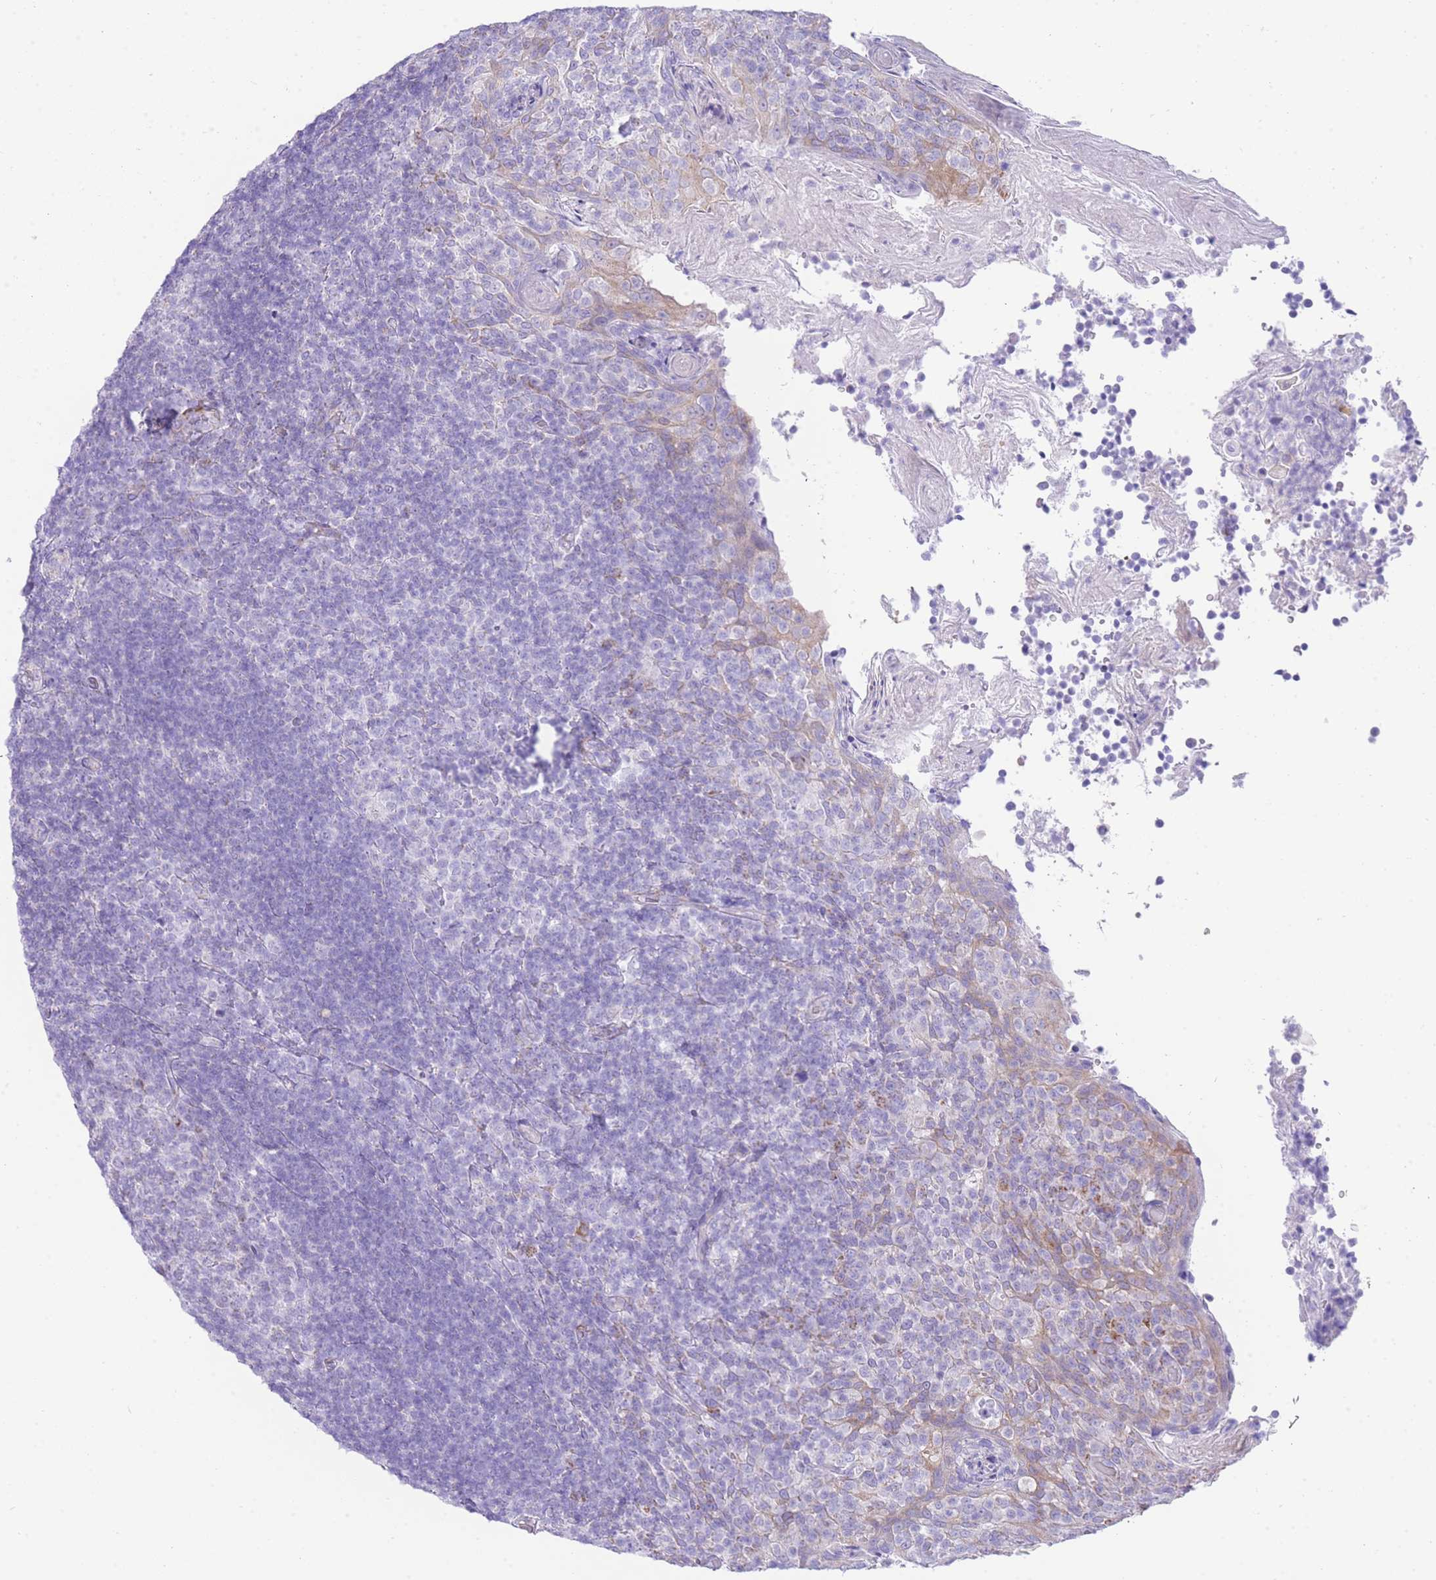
{"staining": {"intensity": "negative", "quantity": "none", "location": "none"}, "tissue": "tonsil", "cell_type": "Germinal center cells", "image_type": "normal", "snomed": [{"axis": "morphology", "description": "Normal tissue, NOS"}, {"axis": "topography", "description": "Tonsil"}], "caption": "A high-resolution image shows immunohistochemistry staining of normal tonsil, which shows no significant expression in germinal center cells.", "gene": "ACSM4", "patient": {"sex": "female", "age": 10}}